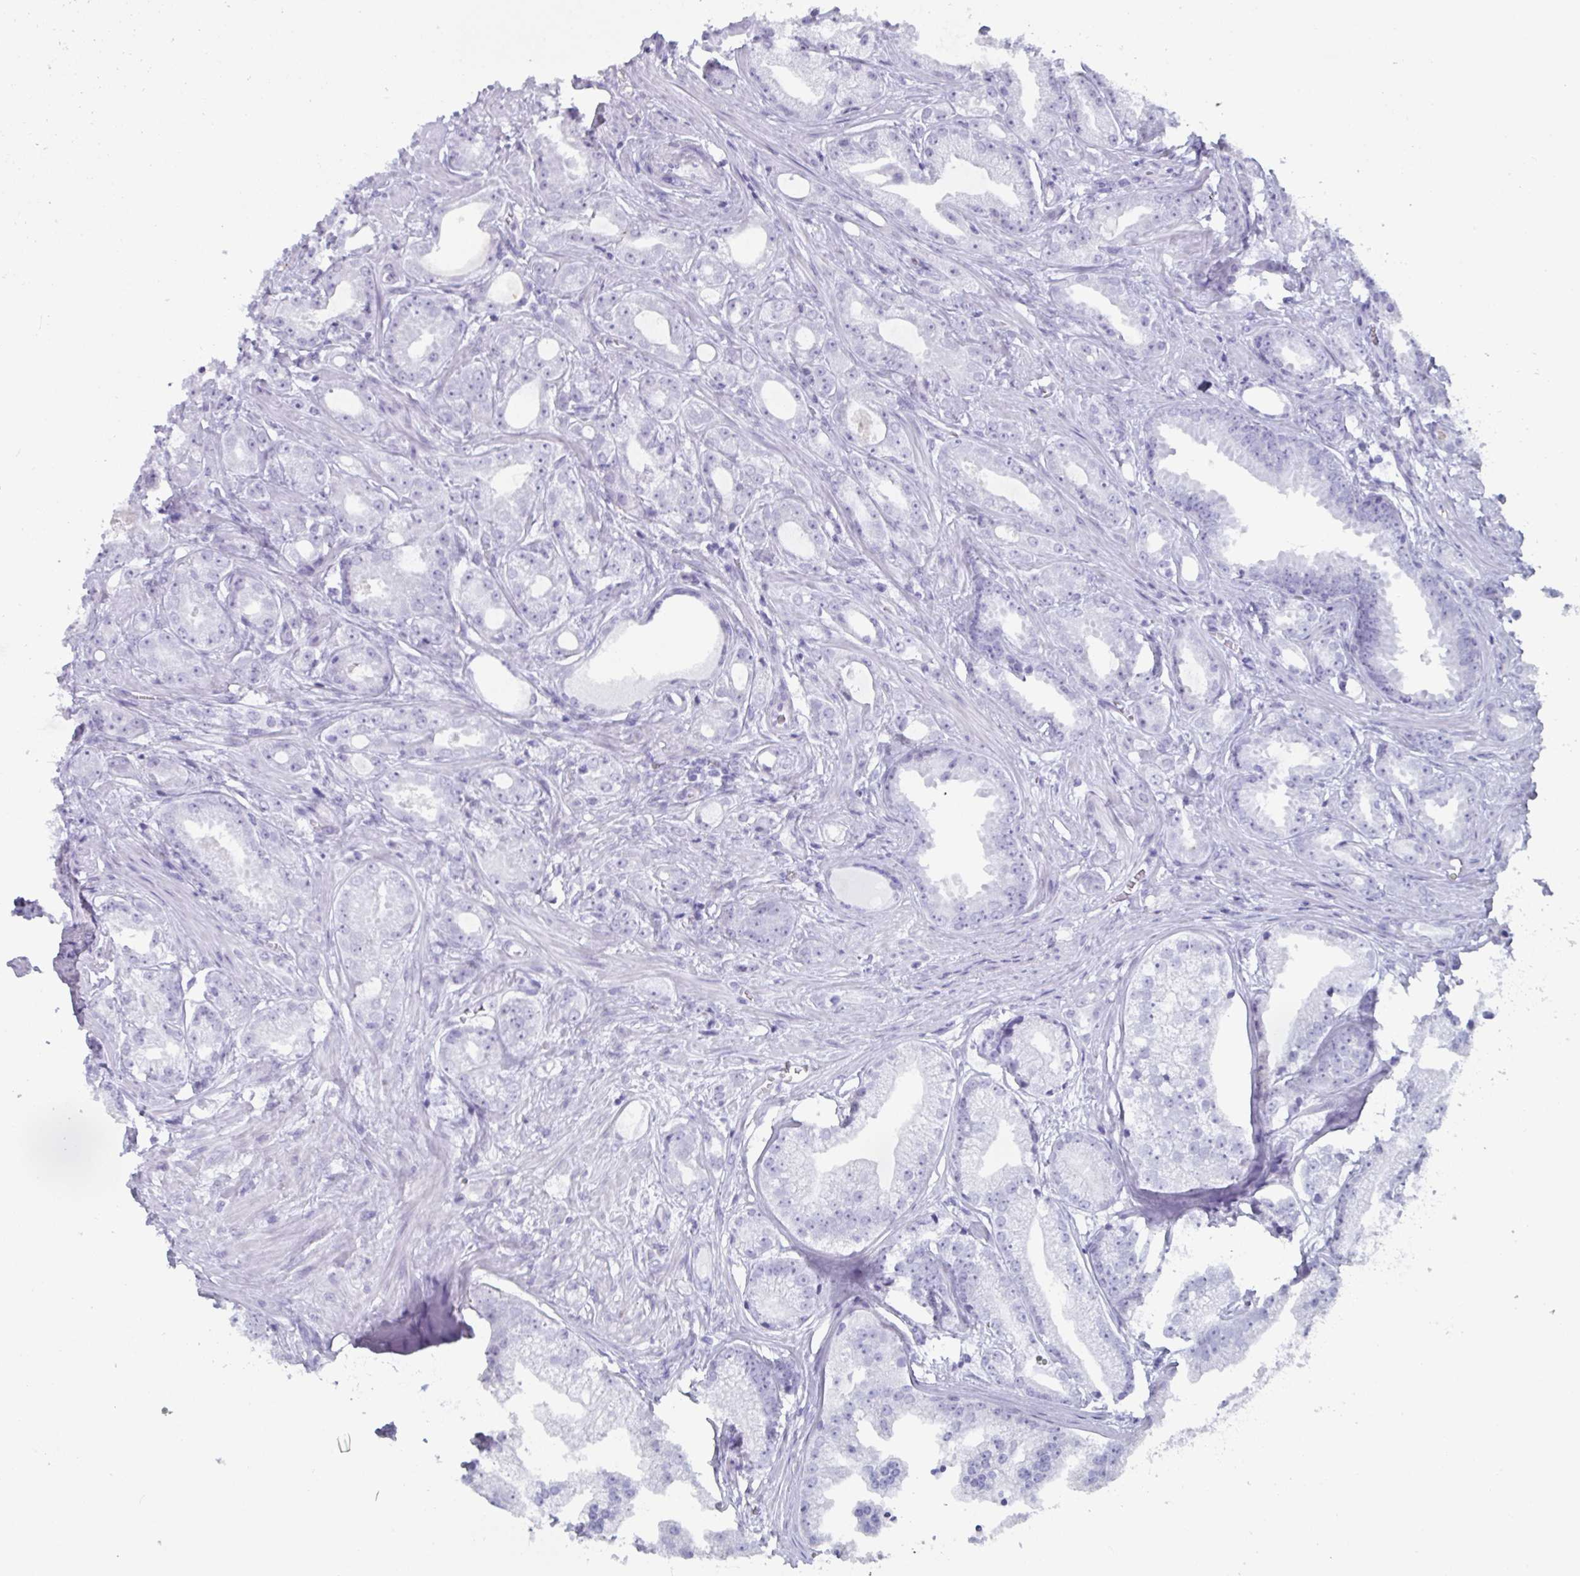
{"staining": {"intensity": "negative", "quantity": "none", "location": "none"}, "tissue": "prostate cancer", "cell_type": "Tumor cells", "image_type": "cancer", "snomed": [{"axis": "morphology", "description": "Adenocarcinoma, Low grade"}, {"axis": "topography", "description": "Prostate"}], "caption": "Tumor cells are negative for protein expression in human prostate cancer (adenocarcinoma (low-grade)).", "gene": "VSIG10L", "patient": {"sex": "male", "age": 65}}